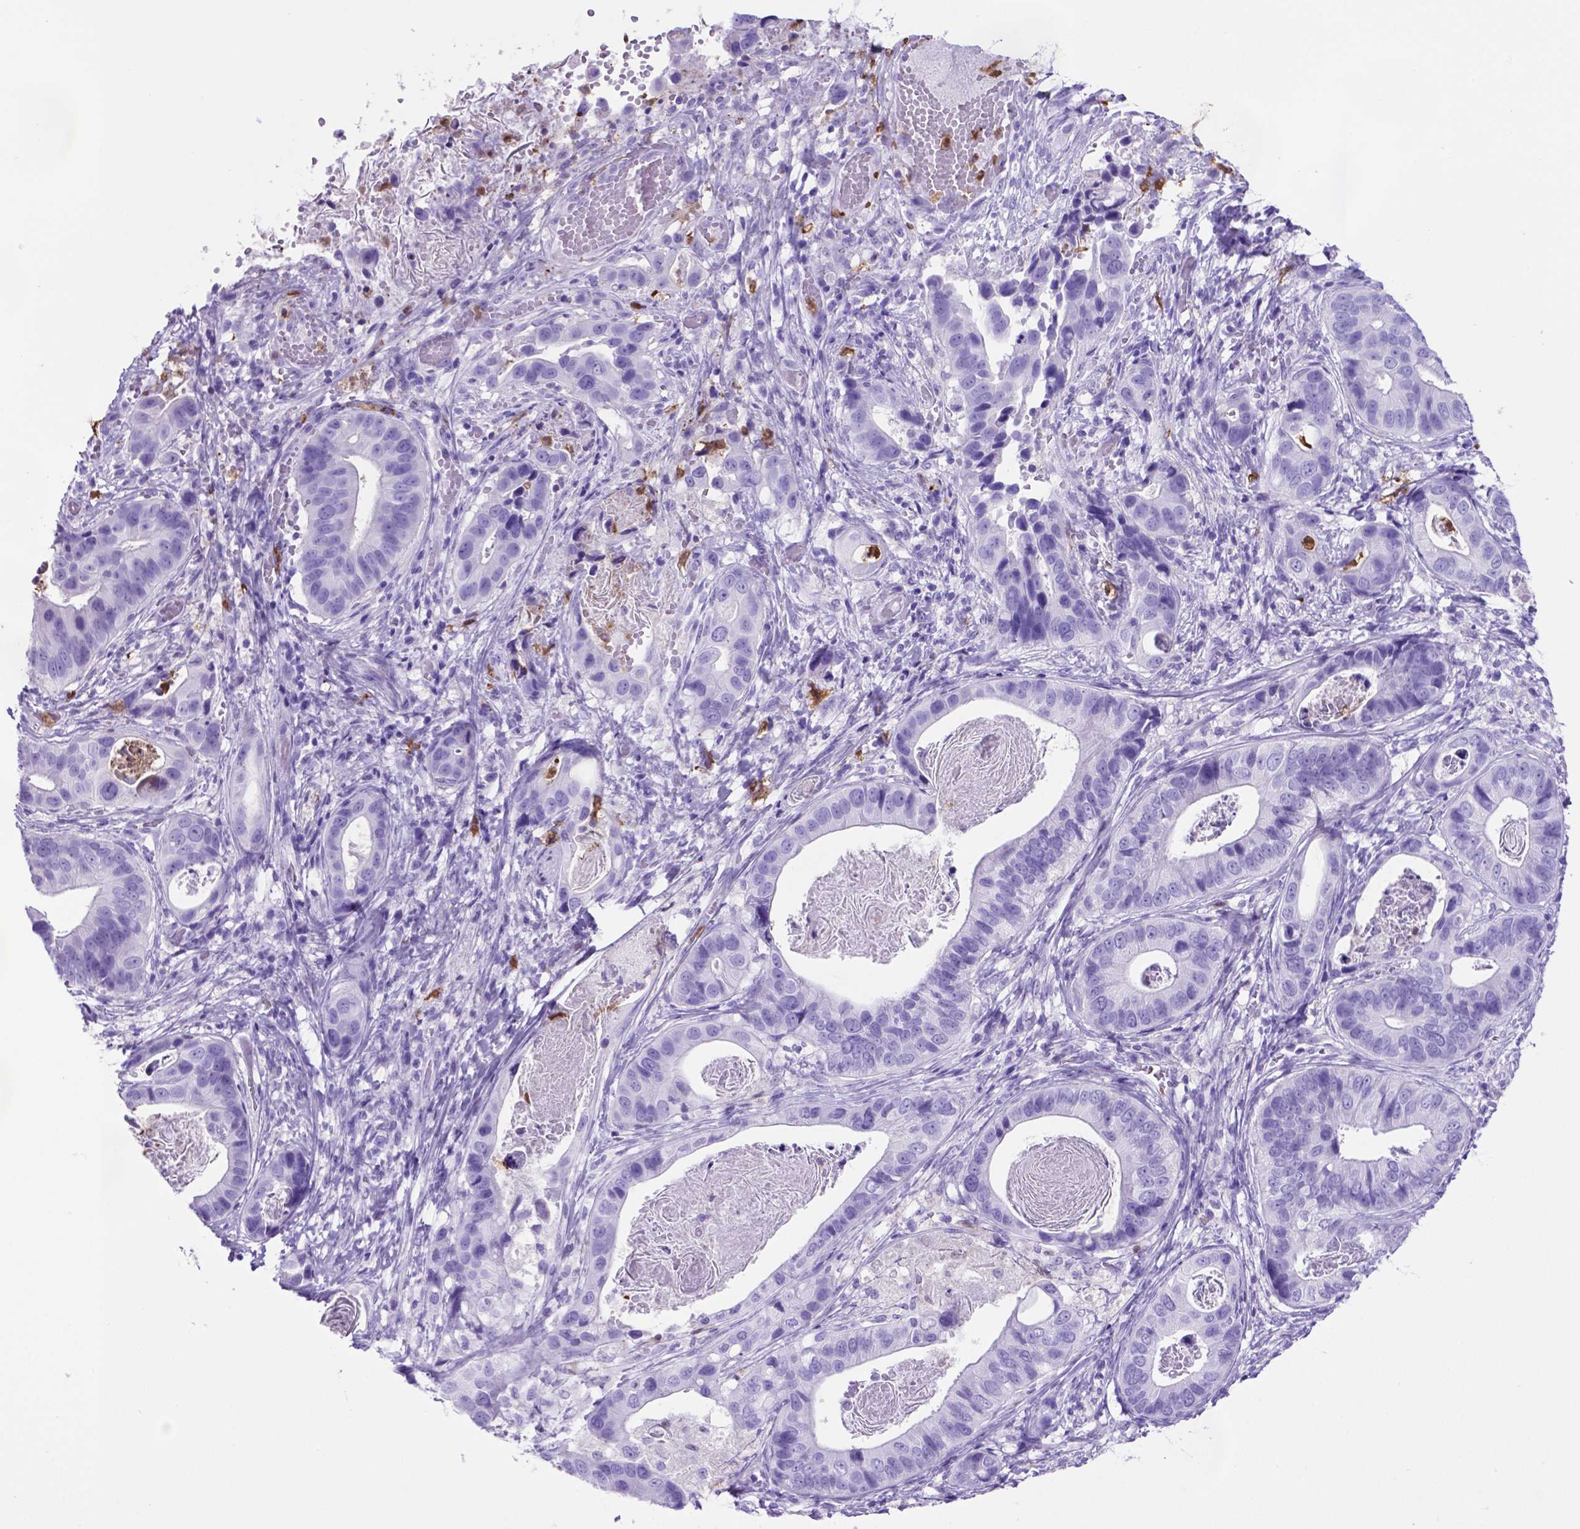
{"staining": {"intensity": "negative", "quantity": "none", "location": "none"}, "tissue": "stomach cancer", "cell_type": "Tumor cells", "image_type": "cancer", "snomed": [{"axis": "morphology", "description": "Adenocarcinoma, NOS"}, {"axis": "topography", "description": "Stomach"}], "caption": "A photomicrograph of human stomach cancer (adenocarcinoma) is negative for staining in tumor cells.", "gene": "LZTR1", "patient": {"sex": "male", "age": 84}}